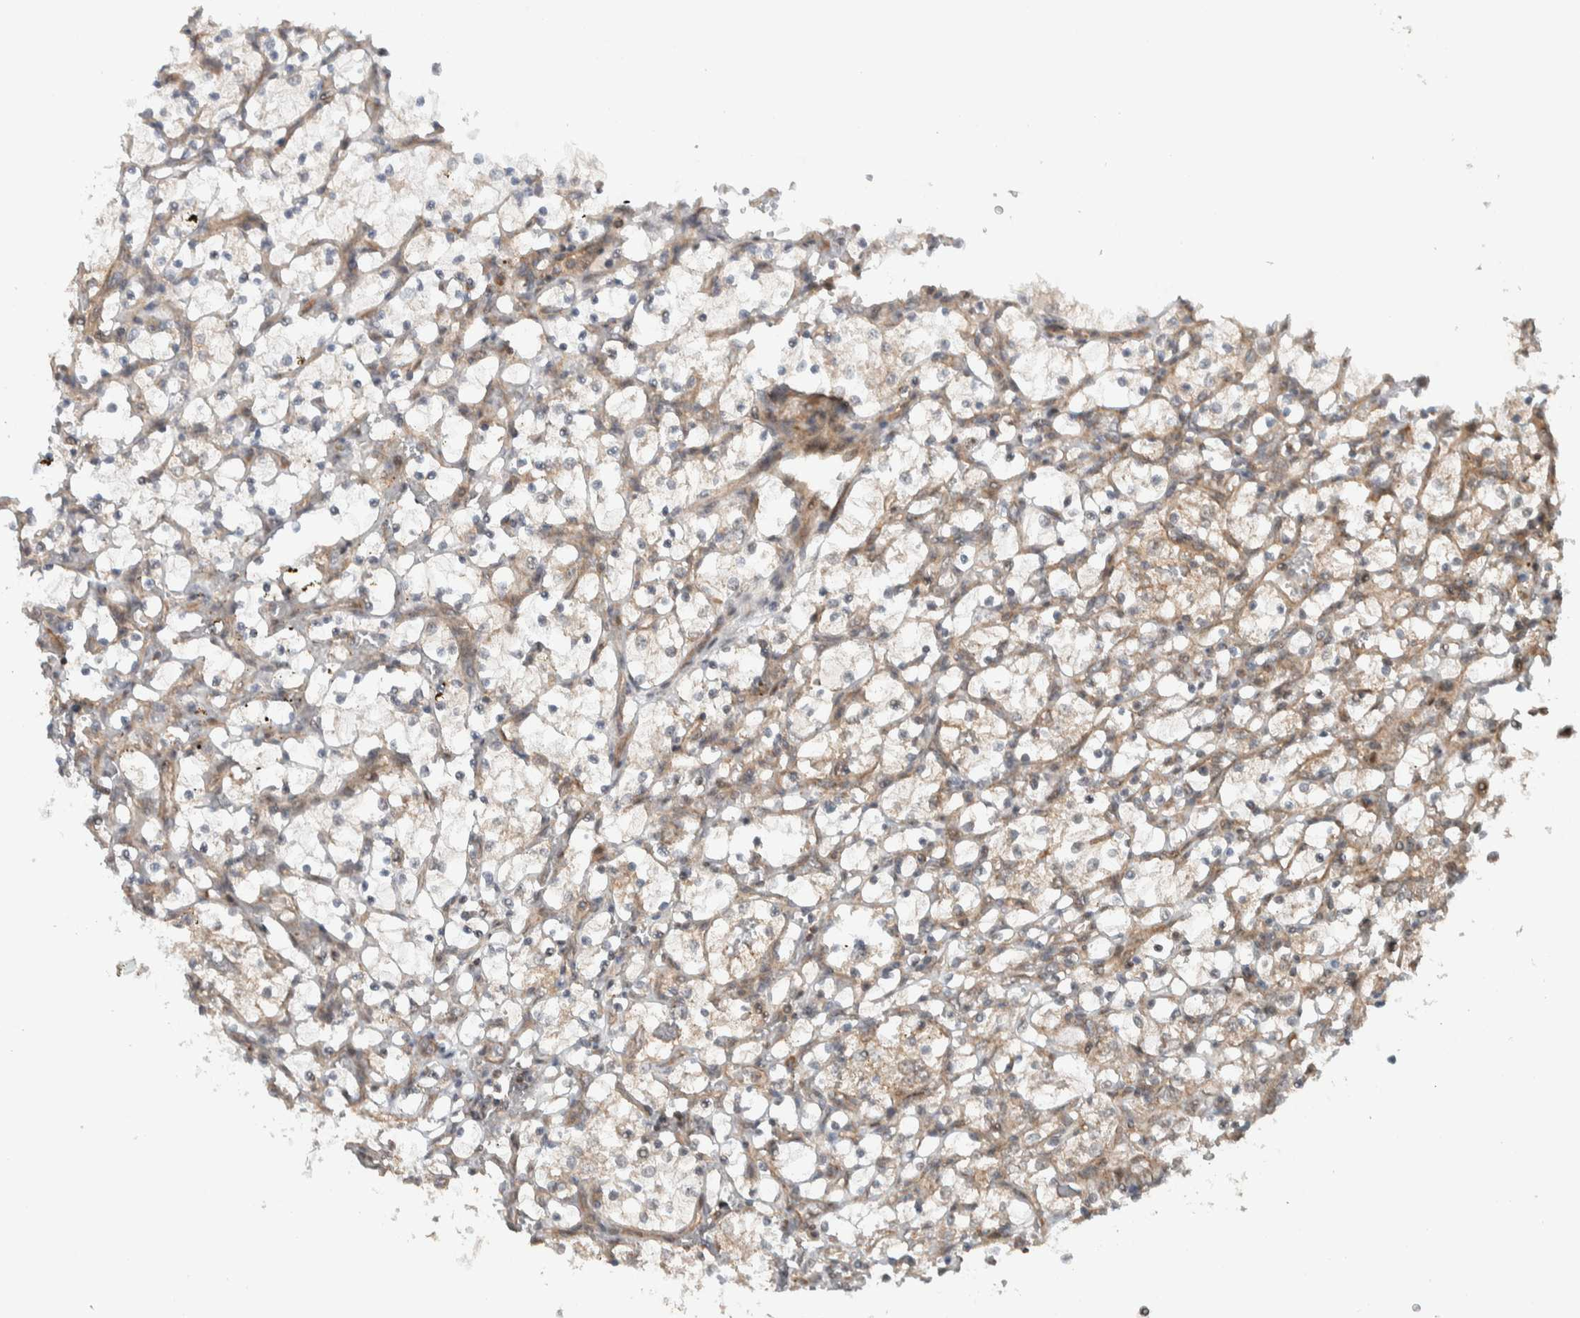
{"staining": {"intensity": "weak", "quantity": "<25%", "location": "cytoplasmic/membranous"}, "tissue": "renal cancer", "cell_type": "Tumor cells", "image_type": "cancer", "snomed": [{"axis": "morphology", "description": "Adenocarcinoma, NOS"}, {"axis": "topography", "description": "Kidney"}], "caption": "Human renal cancer (adenocarcinoma) stained for a protein using immunohistochemistry reveals no staining in tumor cells.", "gene": "KLHL6", "patient": {"sex": "female", "age": 69}}